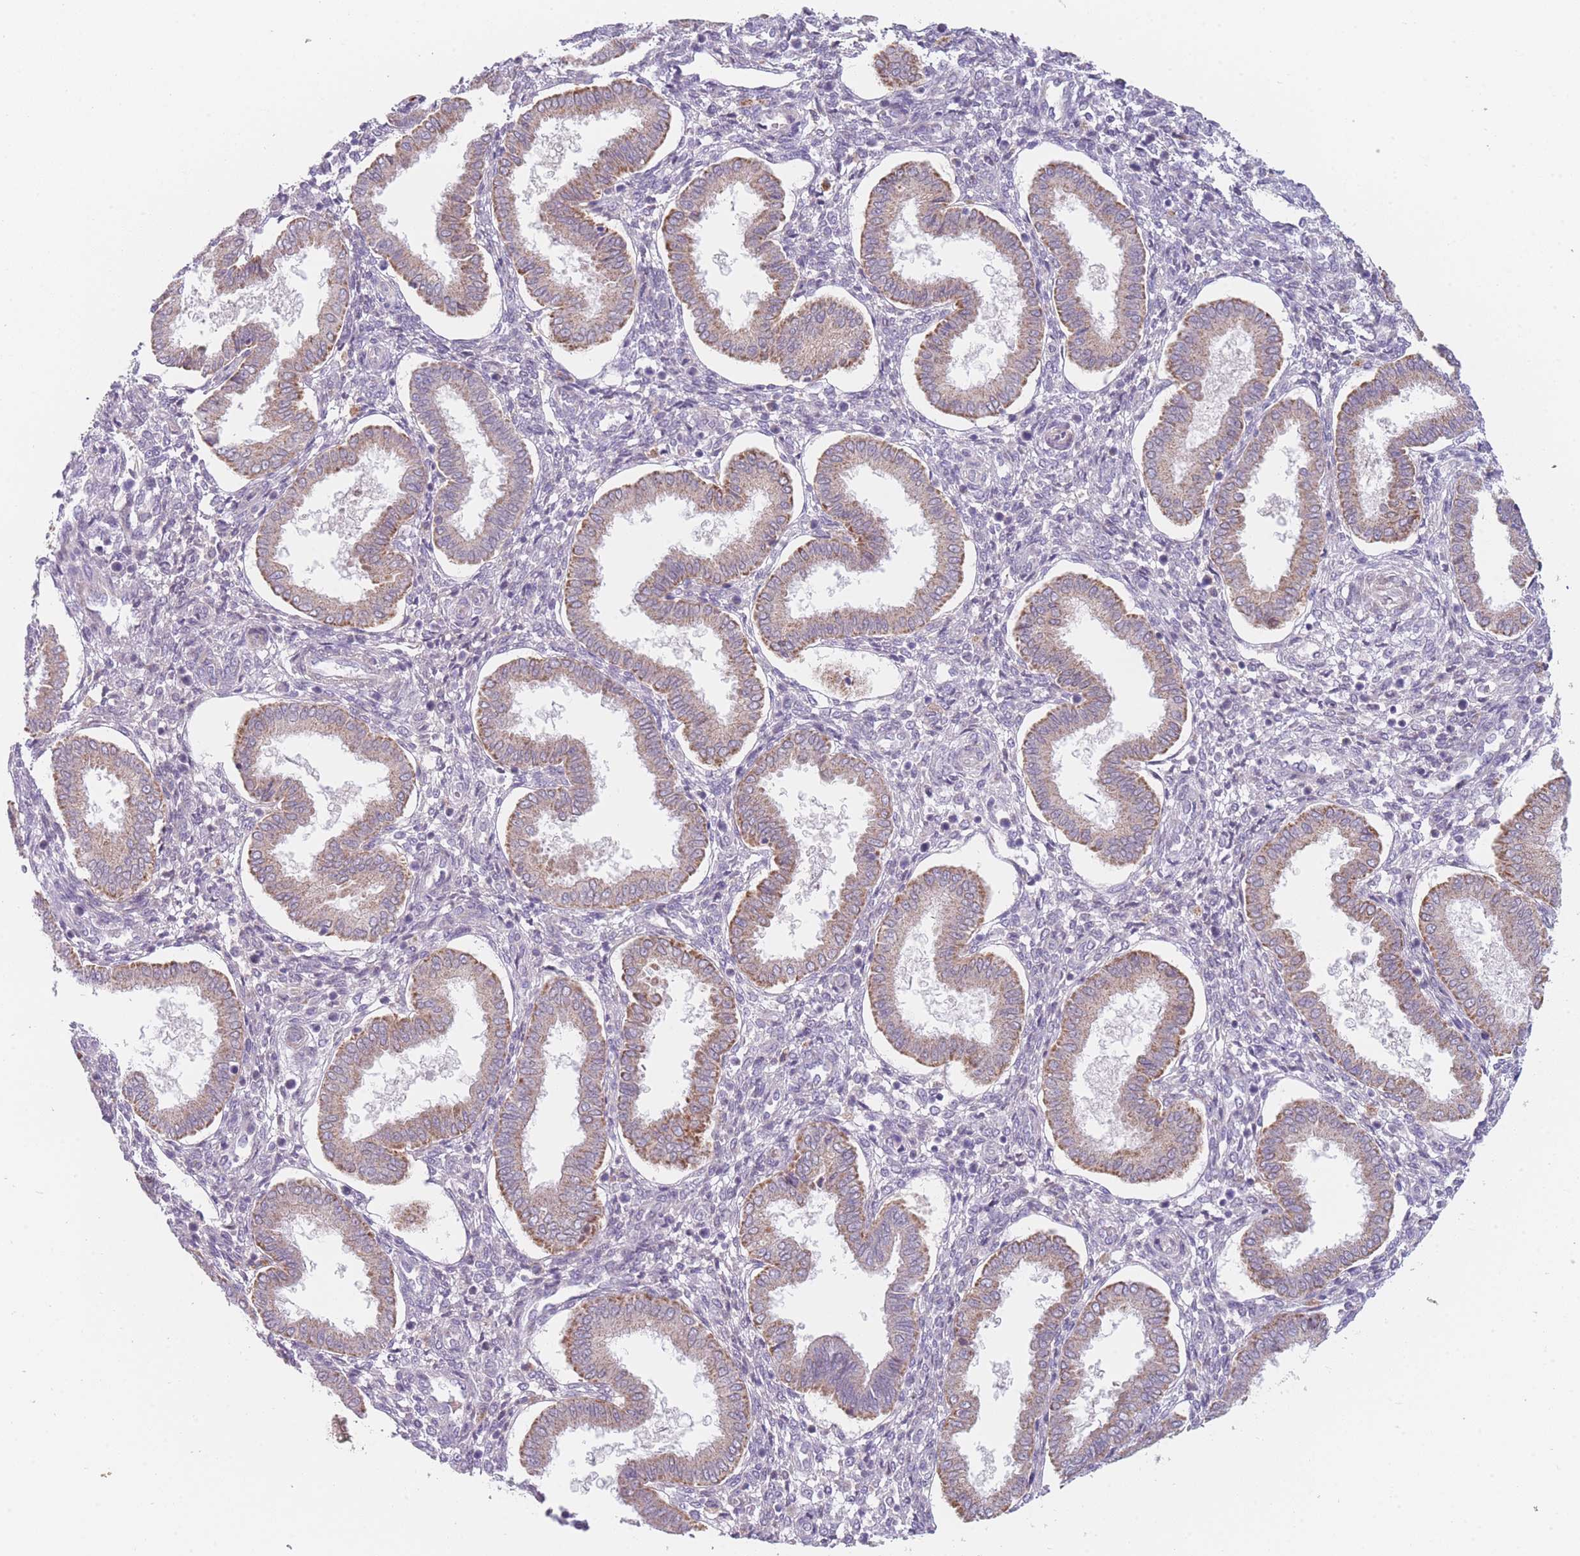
{"staining": {"intensity": "negative", "quantity": "none", "location": "none"}, "tissue": "endometrium", "cell_type": "Cells in endometrial stroma", "image_type": "normal", "snomed": [{"axis": "morphology", "description": "Normal tissue, NOS"}, {"axis": "topography", "description": "Endometrium"}], "caption": "Immunohistochemistry image of normal human endometrium stained for a protein (brown), which reveals no expression in cells in endometrial stroma.", "gene": "SMPD4", "patient": {"sex": "female", "age": 24}}